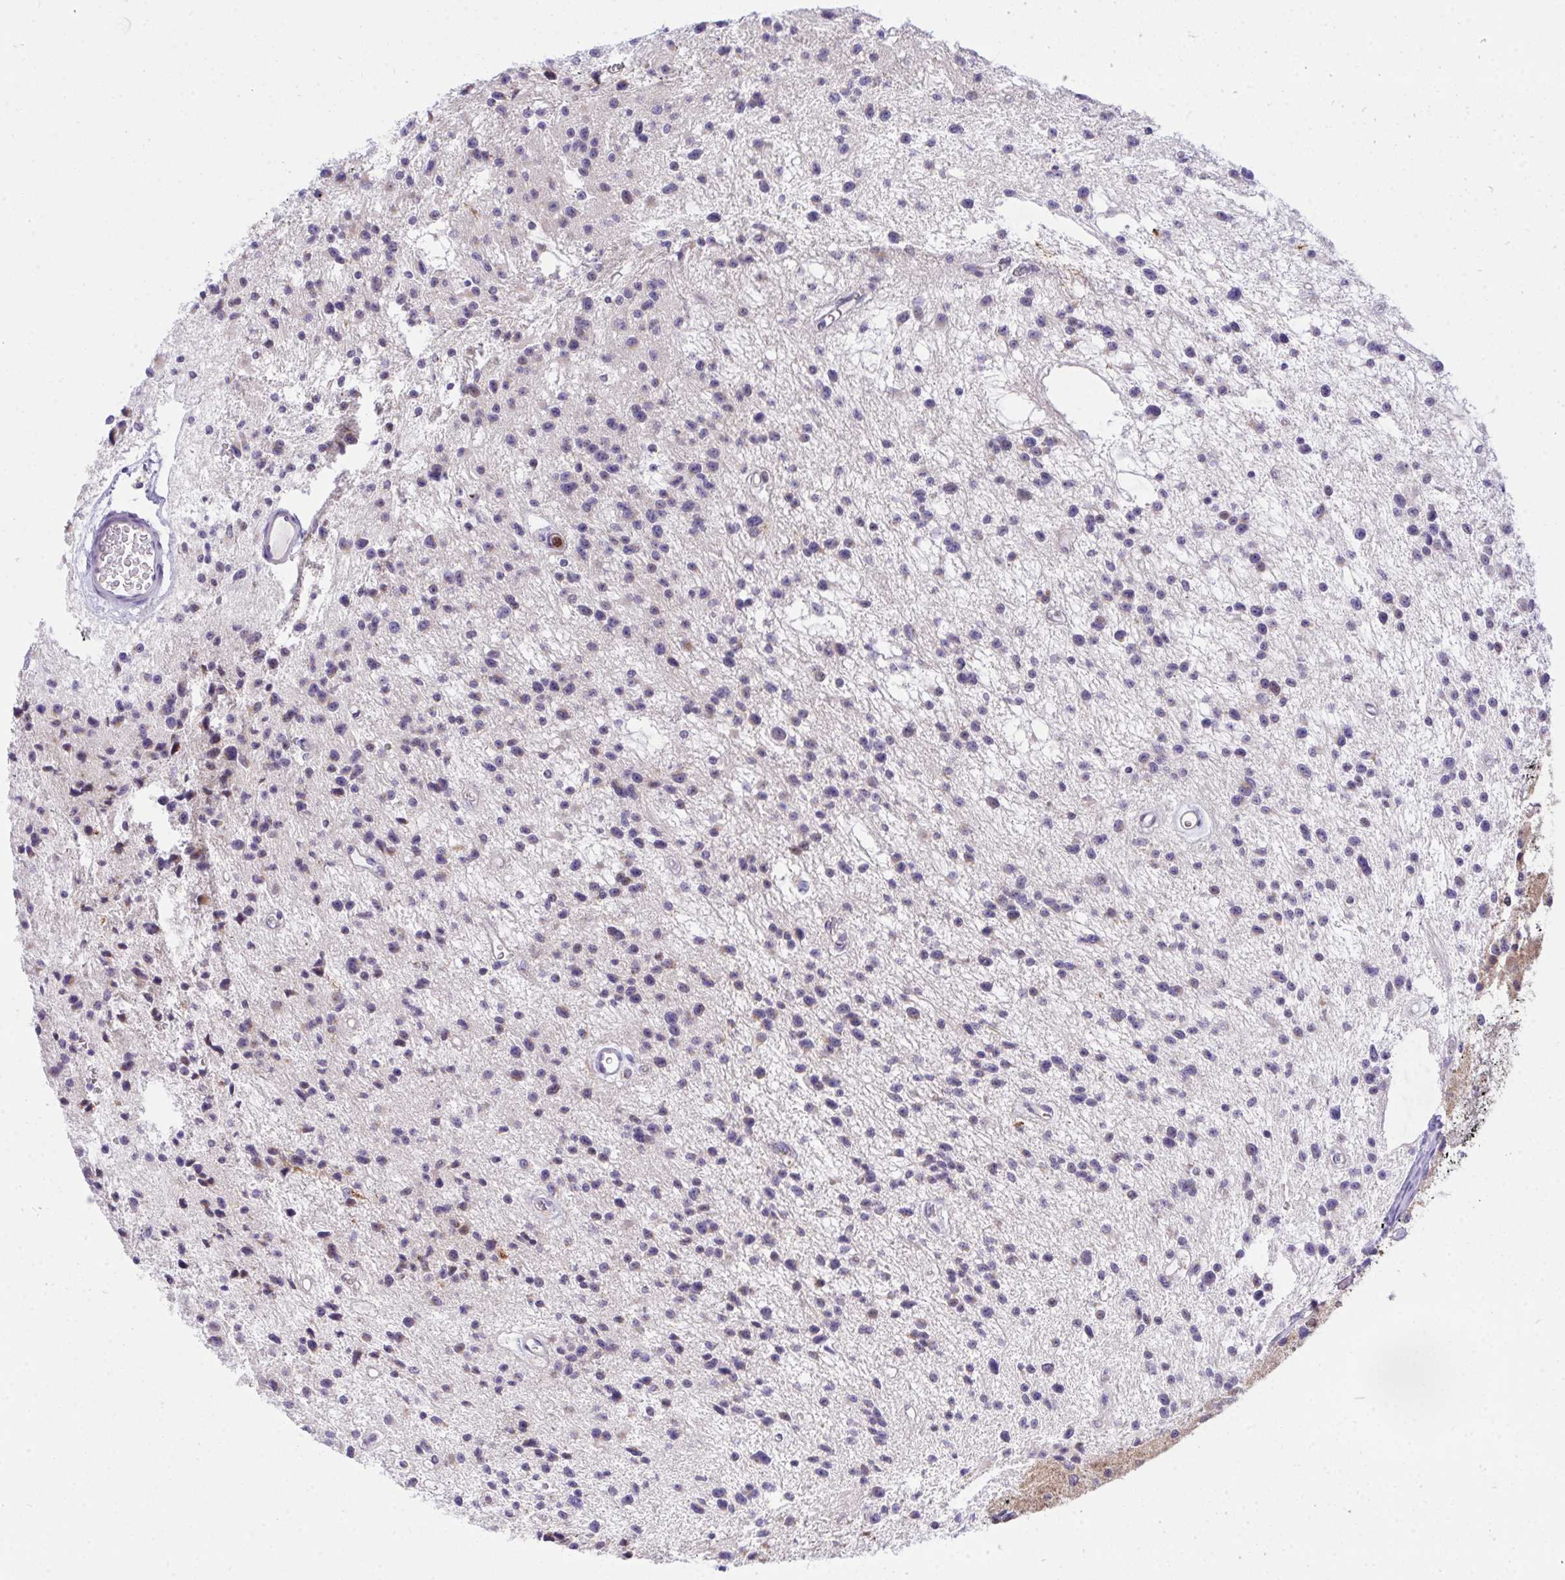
{"staining": {"intensity": "negative", "quantity": "none", "location": "none"}, "tissue": "glioma", "cell_type": "Tumor cells", "image_type": "cancer", "snomed": [{"axis": "morphology", "description": "Glioma, malignant, Low grade"}, {"axis": "topography", "description": "Brain"}], "caption": "This is an IHC histopathology image of human glioma. There is no positivity in tumor cells.", "gene": "ZNF554", "patient": {"sex": "male", "age": 43}}